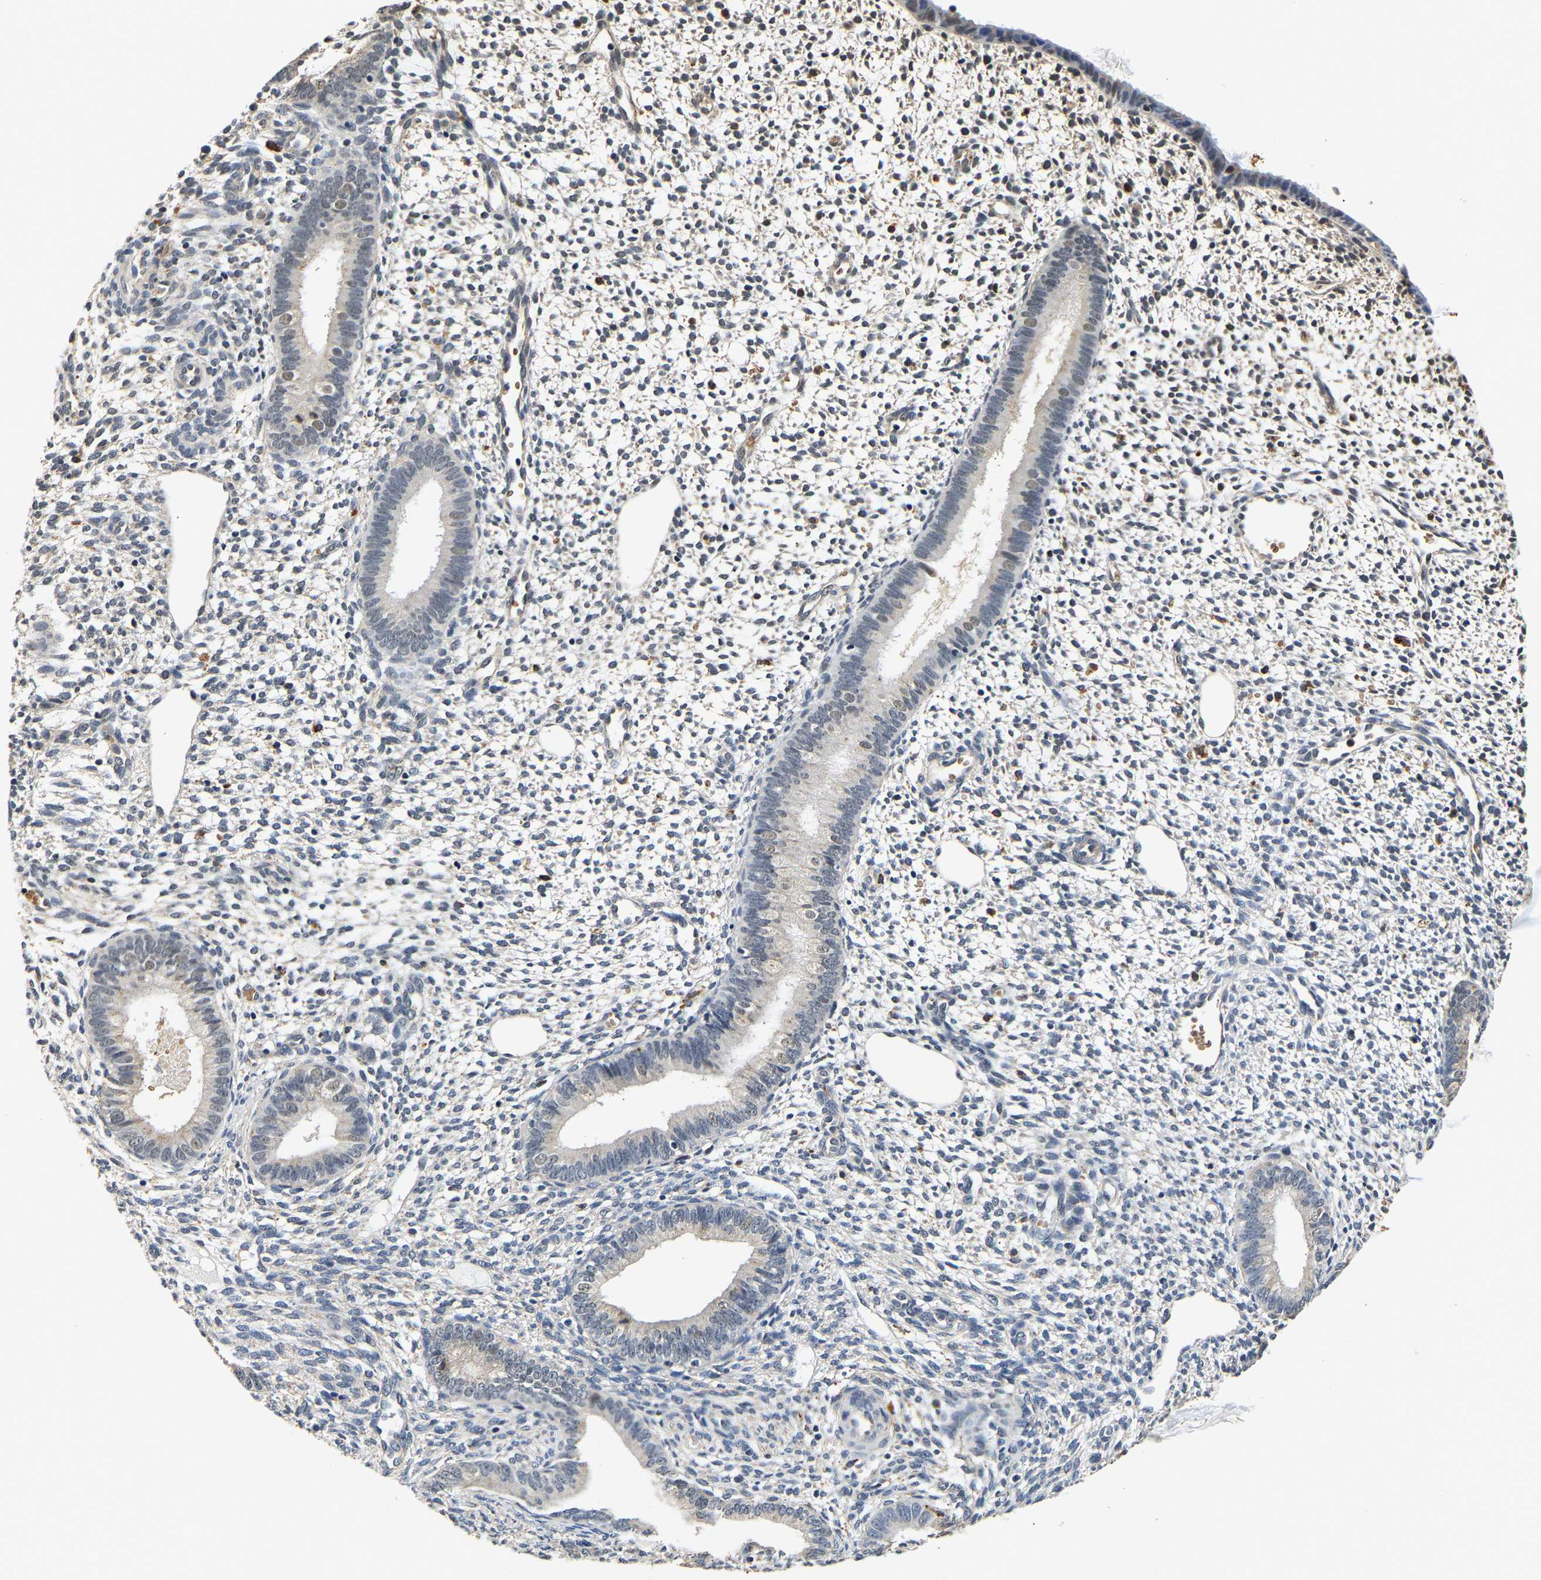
{"staining": {"intensity": "weak", "quantity": "<25%", "location": "cytoplasmic/membranous"}, "tissue": "endometrium", "cell_type": "Cells in endometrial stroma", "image_type": "normal", "snomed": [{"axis": "morphology", "description": "Normal tissue, NOS"}, {"axis": "topography", "description": "Endometrium"}], "caption": "Immunohistochemistry histopathology image of normal endometrium stained for a protein (brown), which shows no staining in cells in endometrial stroma.", "gene": "SMU1", "patient": {"sex": "female", "age": 46}}